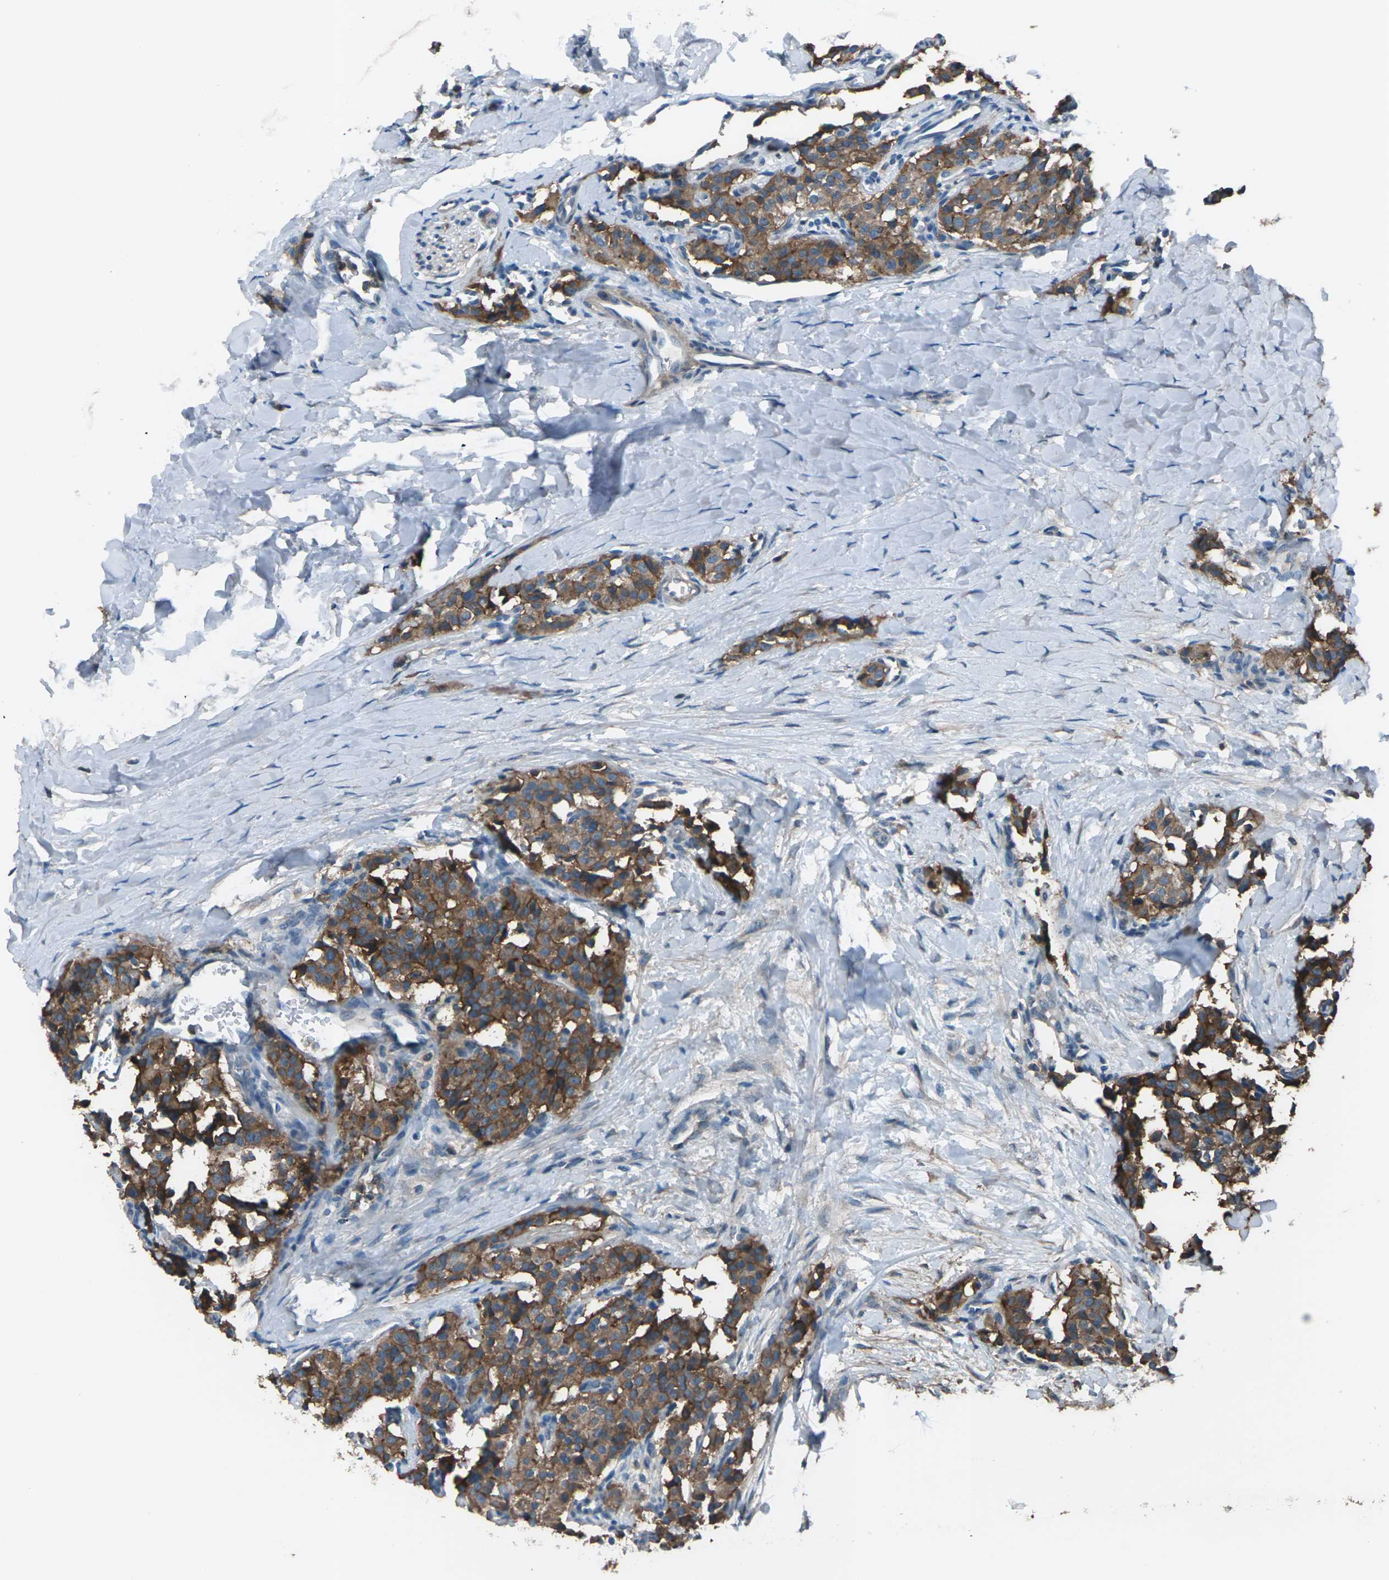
{"staining": {"intensity": "strong", "quantity": ">75%", "location": "cytoplasmic/membranous"}, "tissue": "carcinoid", "cell_type": "Tumor cells", "image_type": "cancer", "snomed": [{"axis": "morphology", "description": "Carcinoid, malignant, NOS"}, {"axis": "topography", "description": "Lung"}], "caption": "Malignant carcinoid stained with immunohistochemistry (IHC) reveals strong cytoplasmic/membranous expression in approximately >75% of tumor cells. (brown staining indicates protein expression, while blue staining denotes nuclei).", "gene": "CMTM4", "patient": {"sex": "male", "age": 30}}